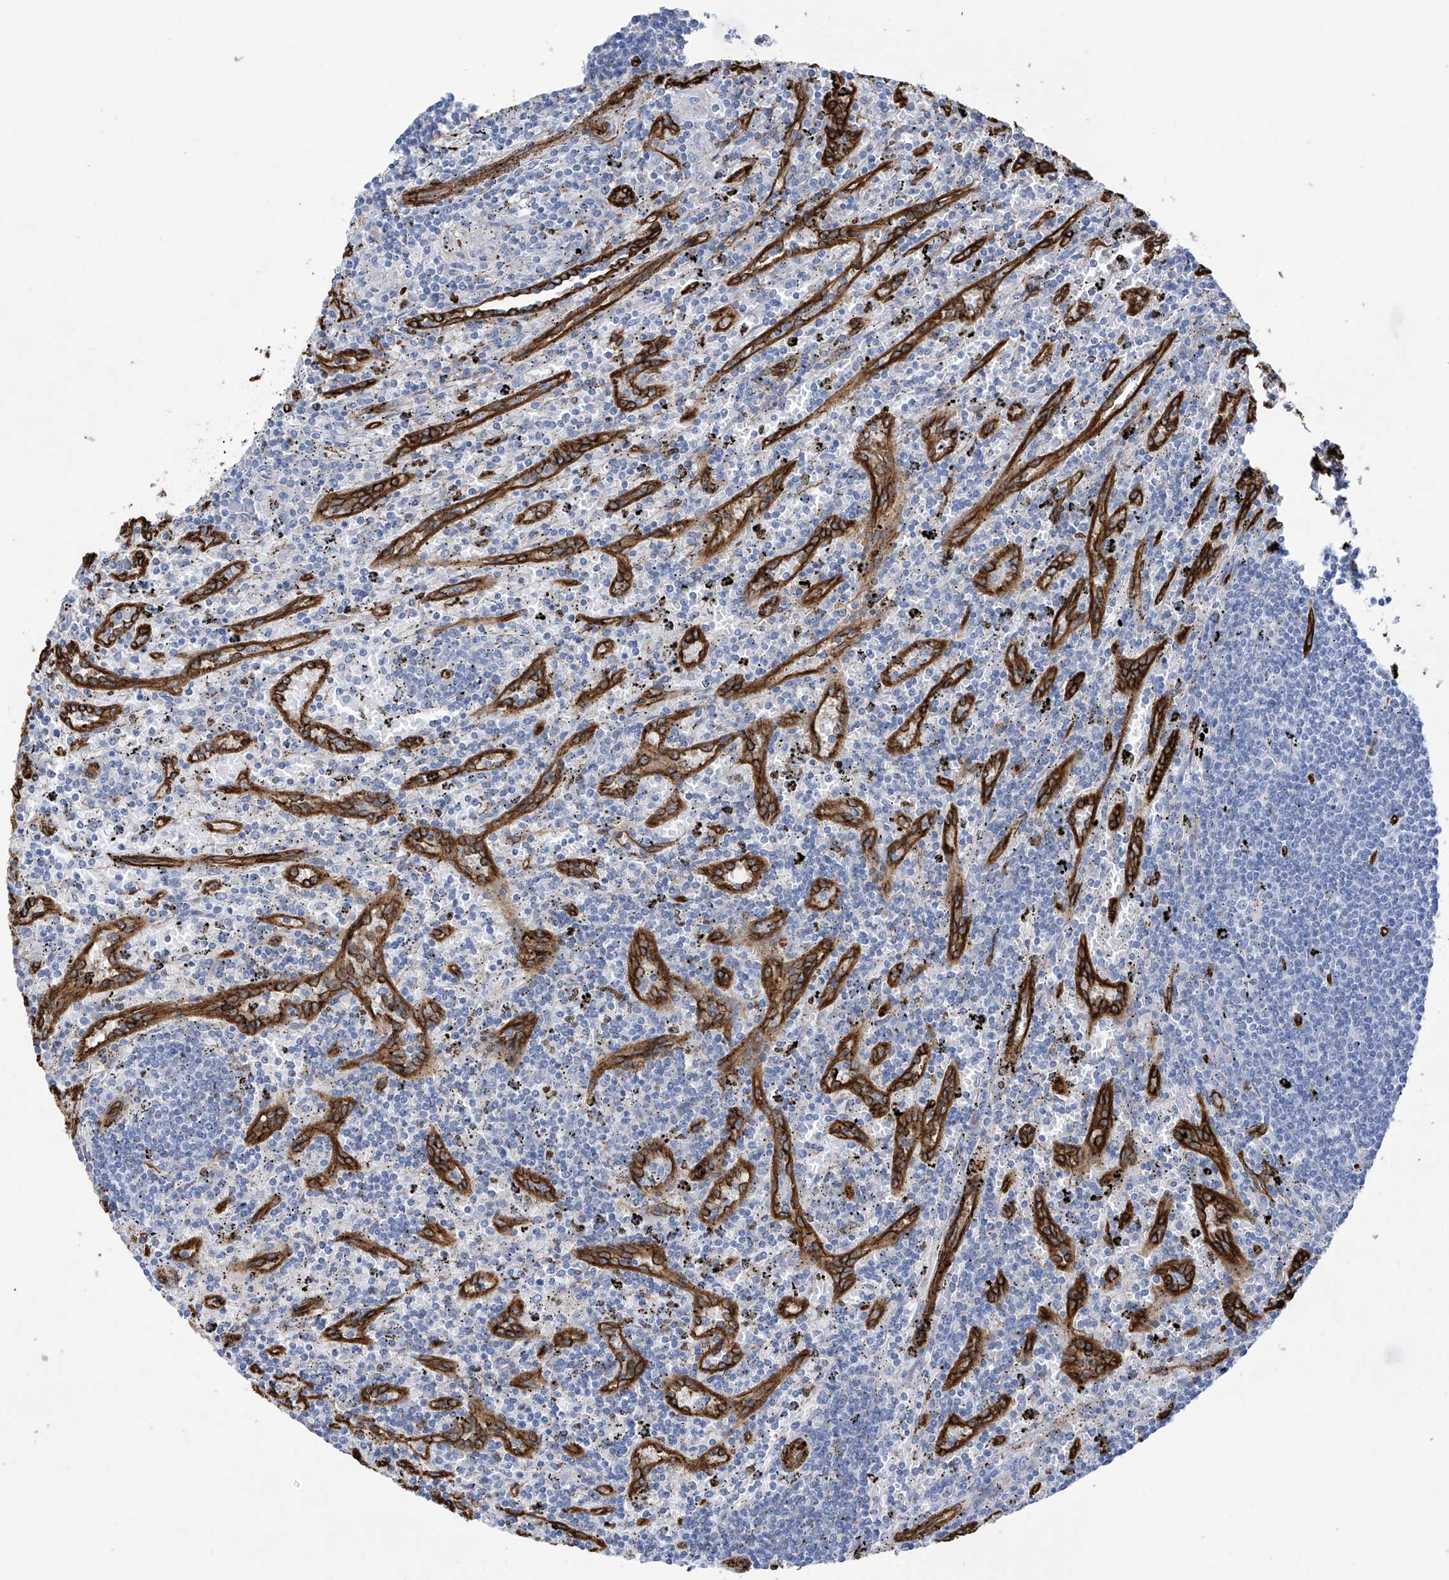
{"staining": {"intensity": "negative", "quantity": "none", "location": "none"}, "tissue": "lymphoma", "cell_type": "Tumor cells", "image_type": "cancer", "snomed": [{"axis": "morphology", "description": "Malignant lymphoma, non-Hodgkin's type, Low grade"}, {"axis": "topography", "description": "Spleen"}], "caption": "This is a photomicrograph of IHC staining of lymphoma, which shows no staining in tumor cells.", "gene": "UBTD1", "patient": {"sex": "male", "age": 76}}